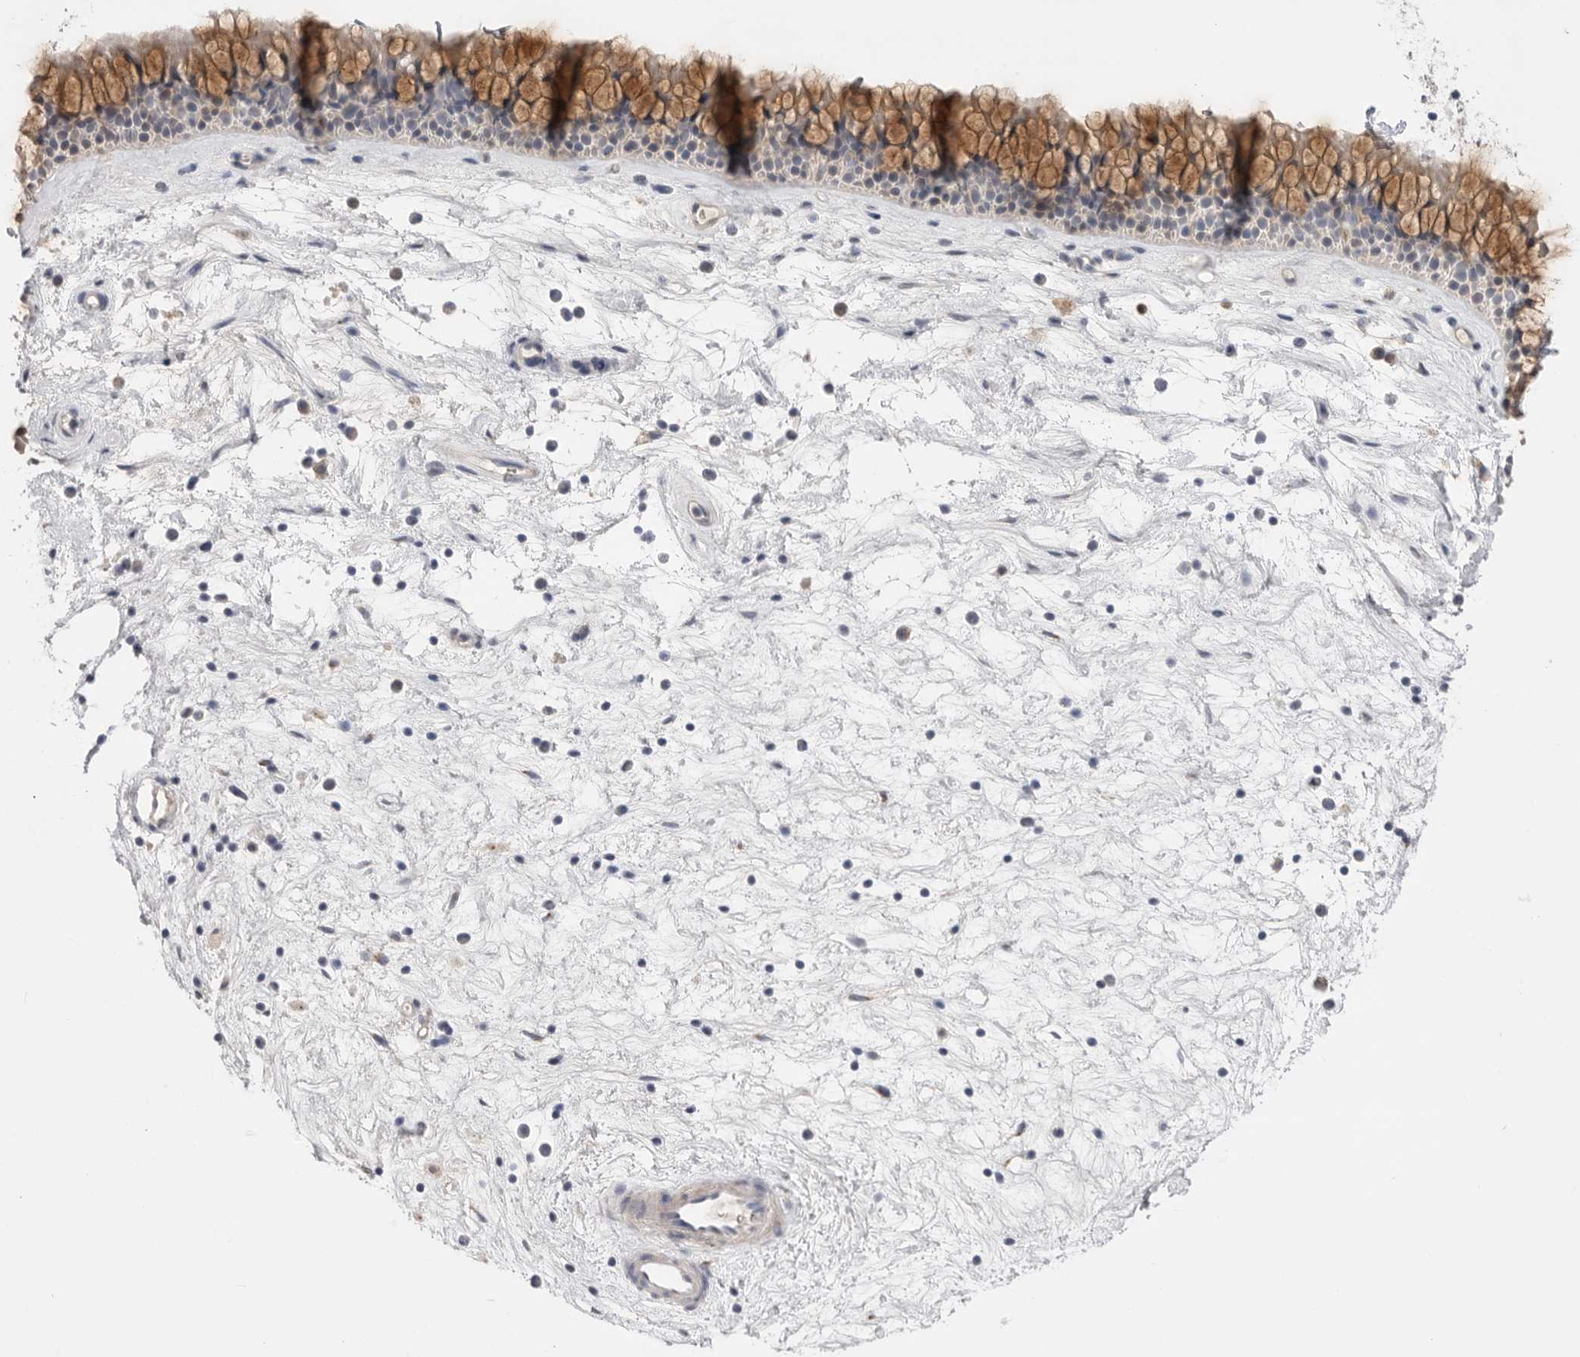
{"staining": {"intensity": "moderate", "quantity": "25%-75%", "location": "cytoplasmic/membranous"}, "tissue": "nasopharynx", "cell_type": "Respiratory epithelial cells", "image_type": "normal", "snomed": [{"axis": "morphology", "description": "Normal tissue, NOS"}, {"axis": "topography", "description": "Nasopharynx"}], "caption": "Protein expression analysis of benign human nasopharynx reveals moderate cytoplasmic/membranous positivity in about 25%-75% of respiratory epithelial cells.", "gene": "CCDC126", "patient": {"sex": "male", "age": 64}}